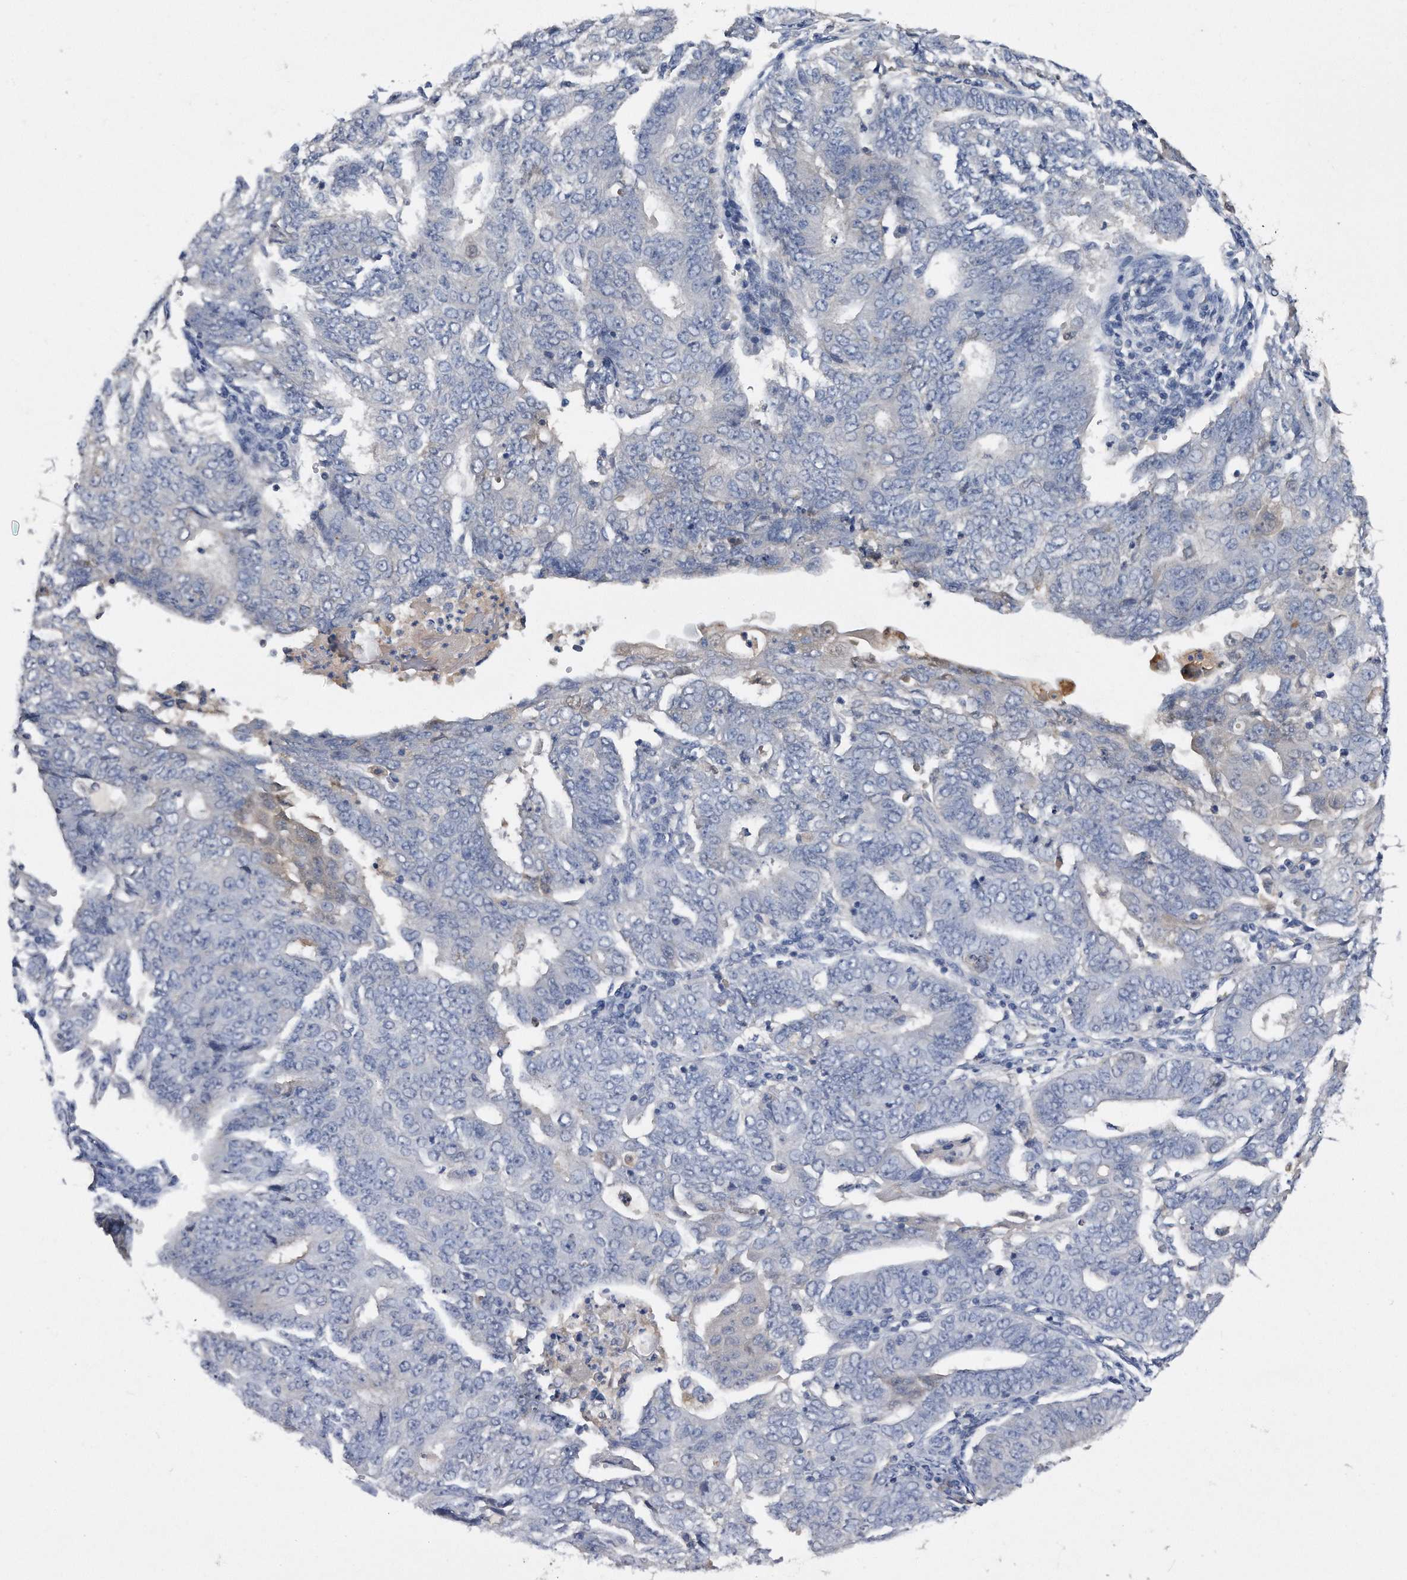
{"staining": {"intensity": "negative", "quantity": "none", "location": "none"}, "tissue": "endometrial cancer", "cell_type": "Tumor cells", "image_type": "cancer", "snomed": [{"axis": "morphology", "description": "Adenocarcinoma, NOS"}, {"axis": "topography", "description": "Endometrium"}], "caption": "High power microscopy photomicrograph of an immunohistochemistry micrograph of endometrial adenocarcinoma, revealing no significant positivity in tumor cells.", "gene": "ASNS", "patient": {"sex": "female", "age": 32}}